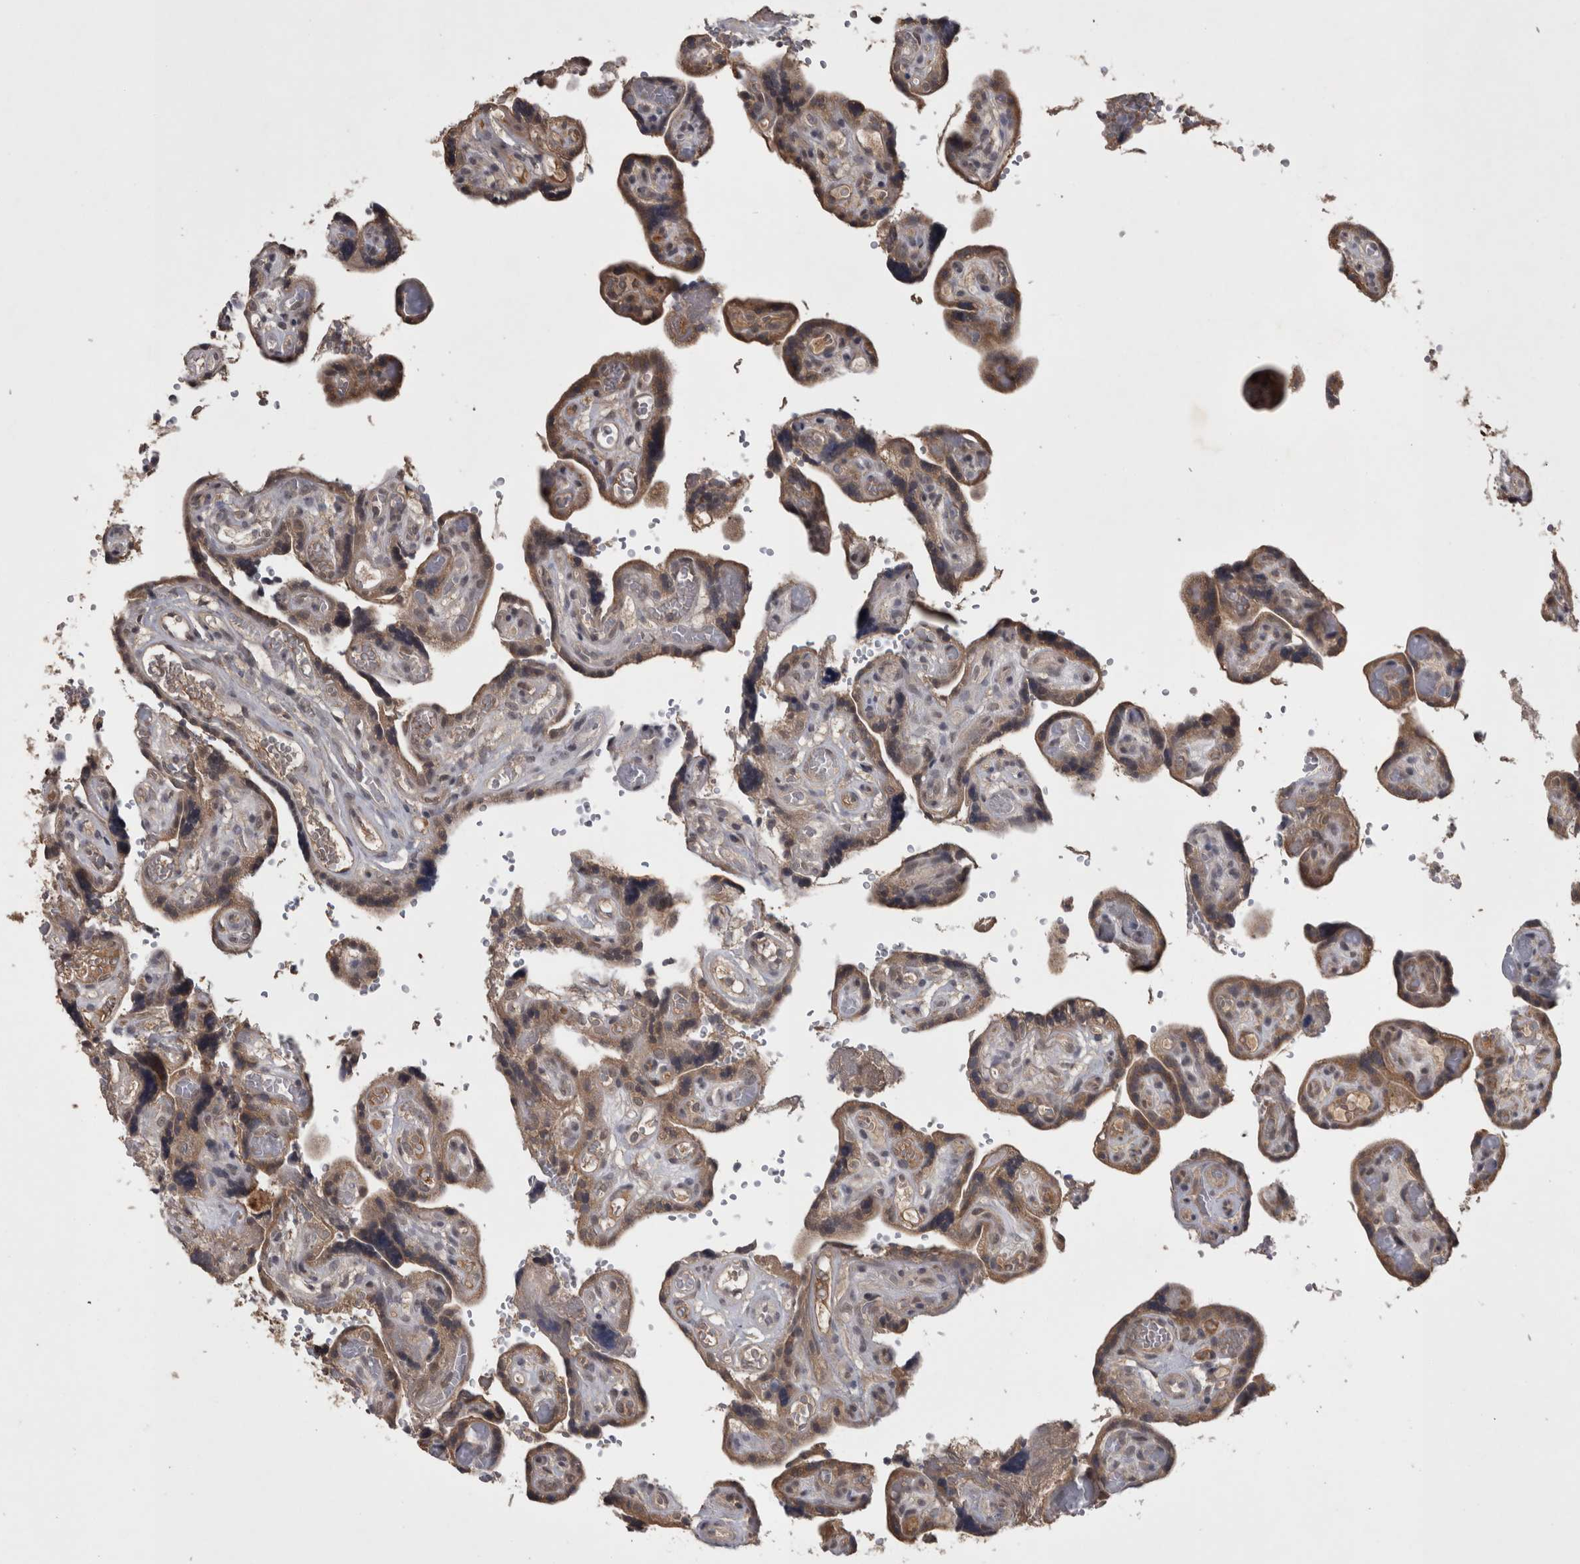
{"staining": {"intensity": "moderate", "quantity": ">75%", "location": "cytoplasmic/membranous"}, "tissue": "placenta", "cell_type": "Decidual cells", "image_type": "normal", "snomed": [{"axis": "morphology", "description": "Normal tissue, NOS"}, {"axis": "topography", "description": "Placenta"}], "caption": "Protein analysis of benign placenta demonstrates moderate cytoplasmic/membranous positivity in approximately >75% of decidual cells.", "gene": "ZNF114", "patient": {"sex": "female", "age": 30}}